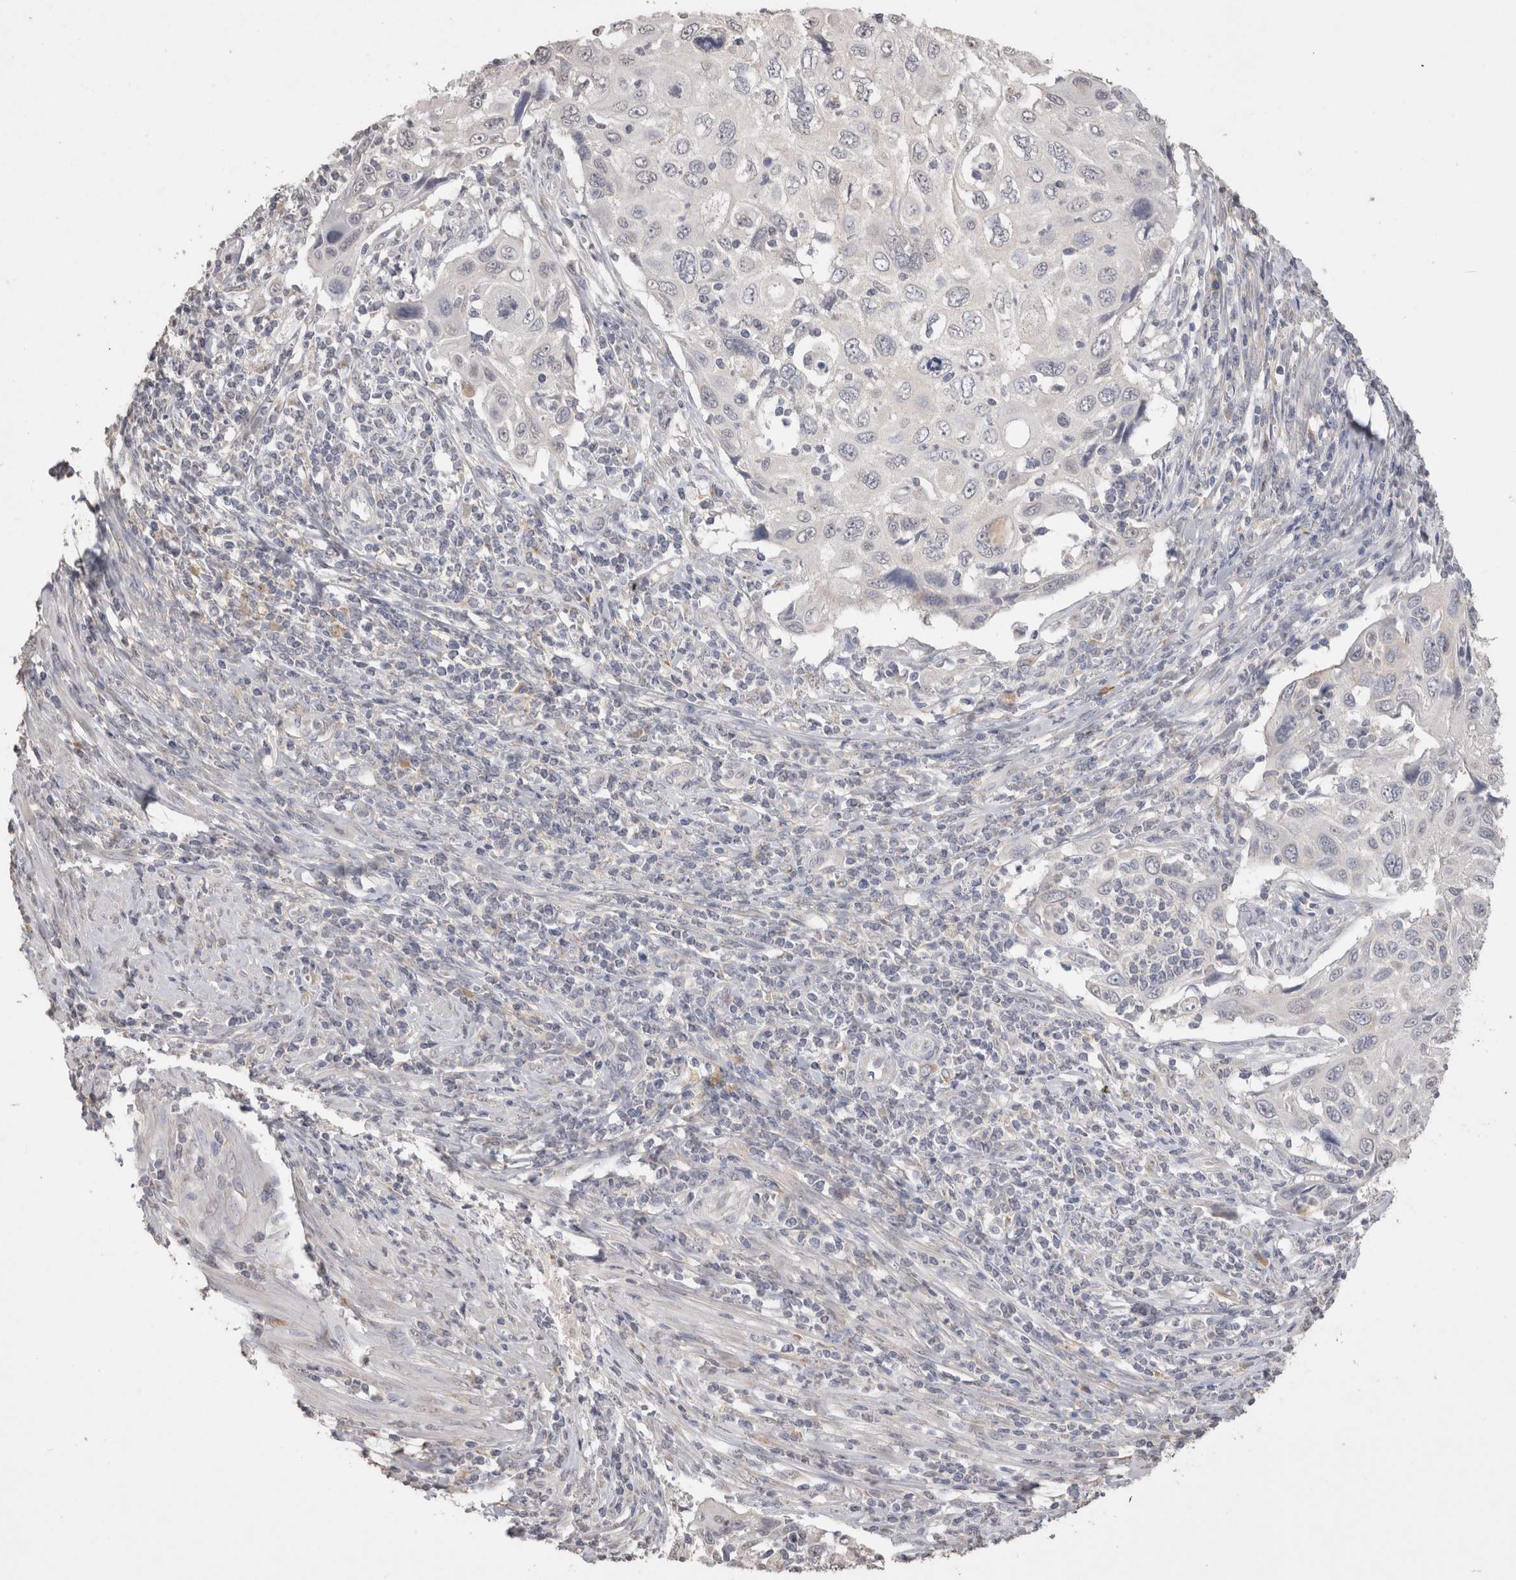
{"staining": {"intensity": "negative", "quantity": "none", "location": "none"}, "tissue": "cervical cancer", "cell_type": "Tumor cells", "image_type": "cancer", "snomed": [{"axis": "morphology", "description": "Squamous cell carcinoma, NOS"}, {"axis": "topography", "description": "Cervix"}], "caption": "Immunohistochemistry (IHC) photomicrograph of neoplastic tissue: cervical squamous cell carcinoma stained with DAB reveals no significant protein positivity in tumor cells.", "gene": "NAALADL2", "patient": {"sex": "female", "age": 70}}